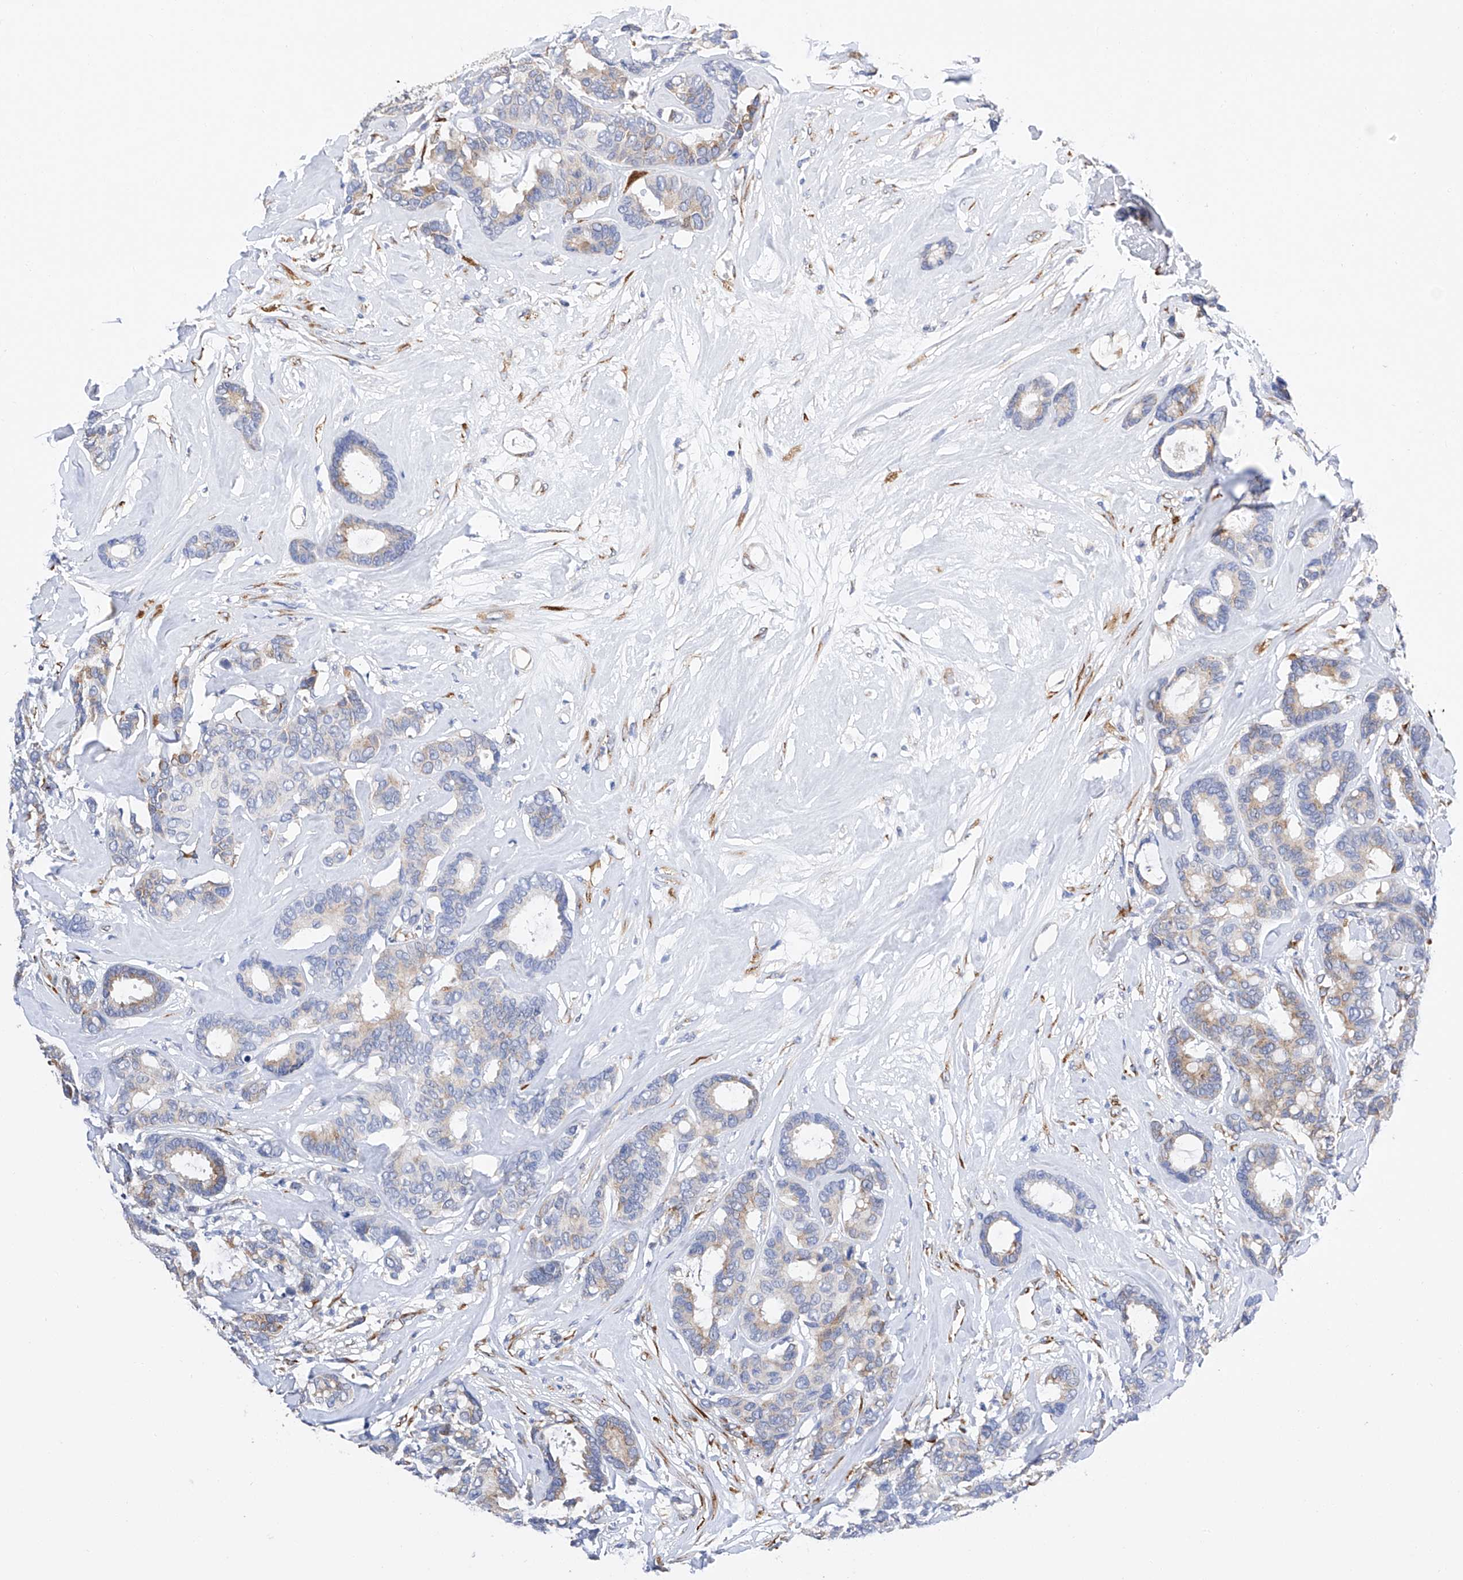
{"staining": {"intensity": "weak", "quantity": "25%-75%", "location": "cytoplasmic/membranous"}, "tissue": "breast cancer", "cell_type": "Tumor cells", "image_type": "cancer", "snomed": [{"axis": "morphology", "description": "Duct carcinoma"}, {"axis": "topography", "description": "Breast"}], "caption": "Breast cancer stained with a protein marker shows weak staining in tumor cells.", "gene": "PDIA5", "patient": {"sex": "female", "age": 87}}